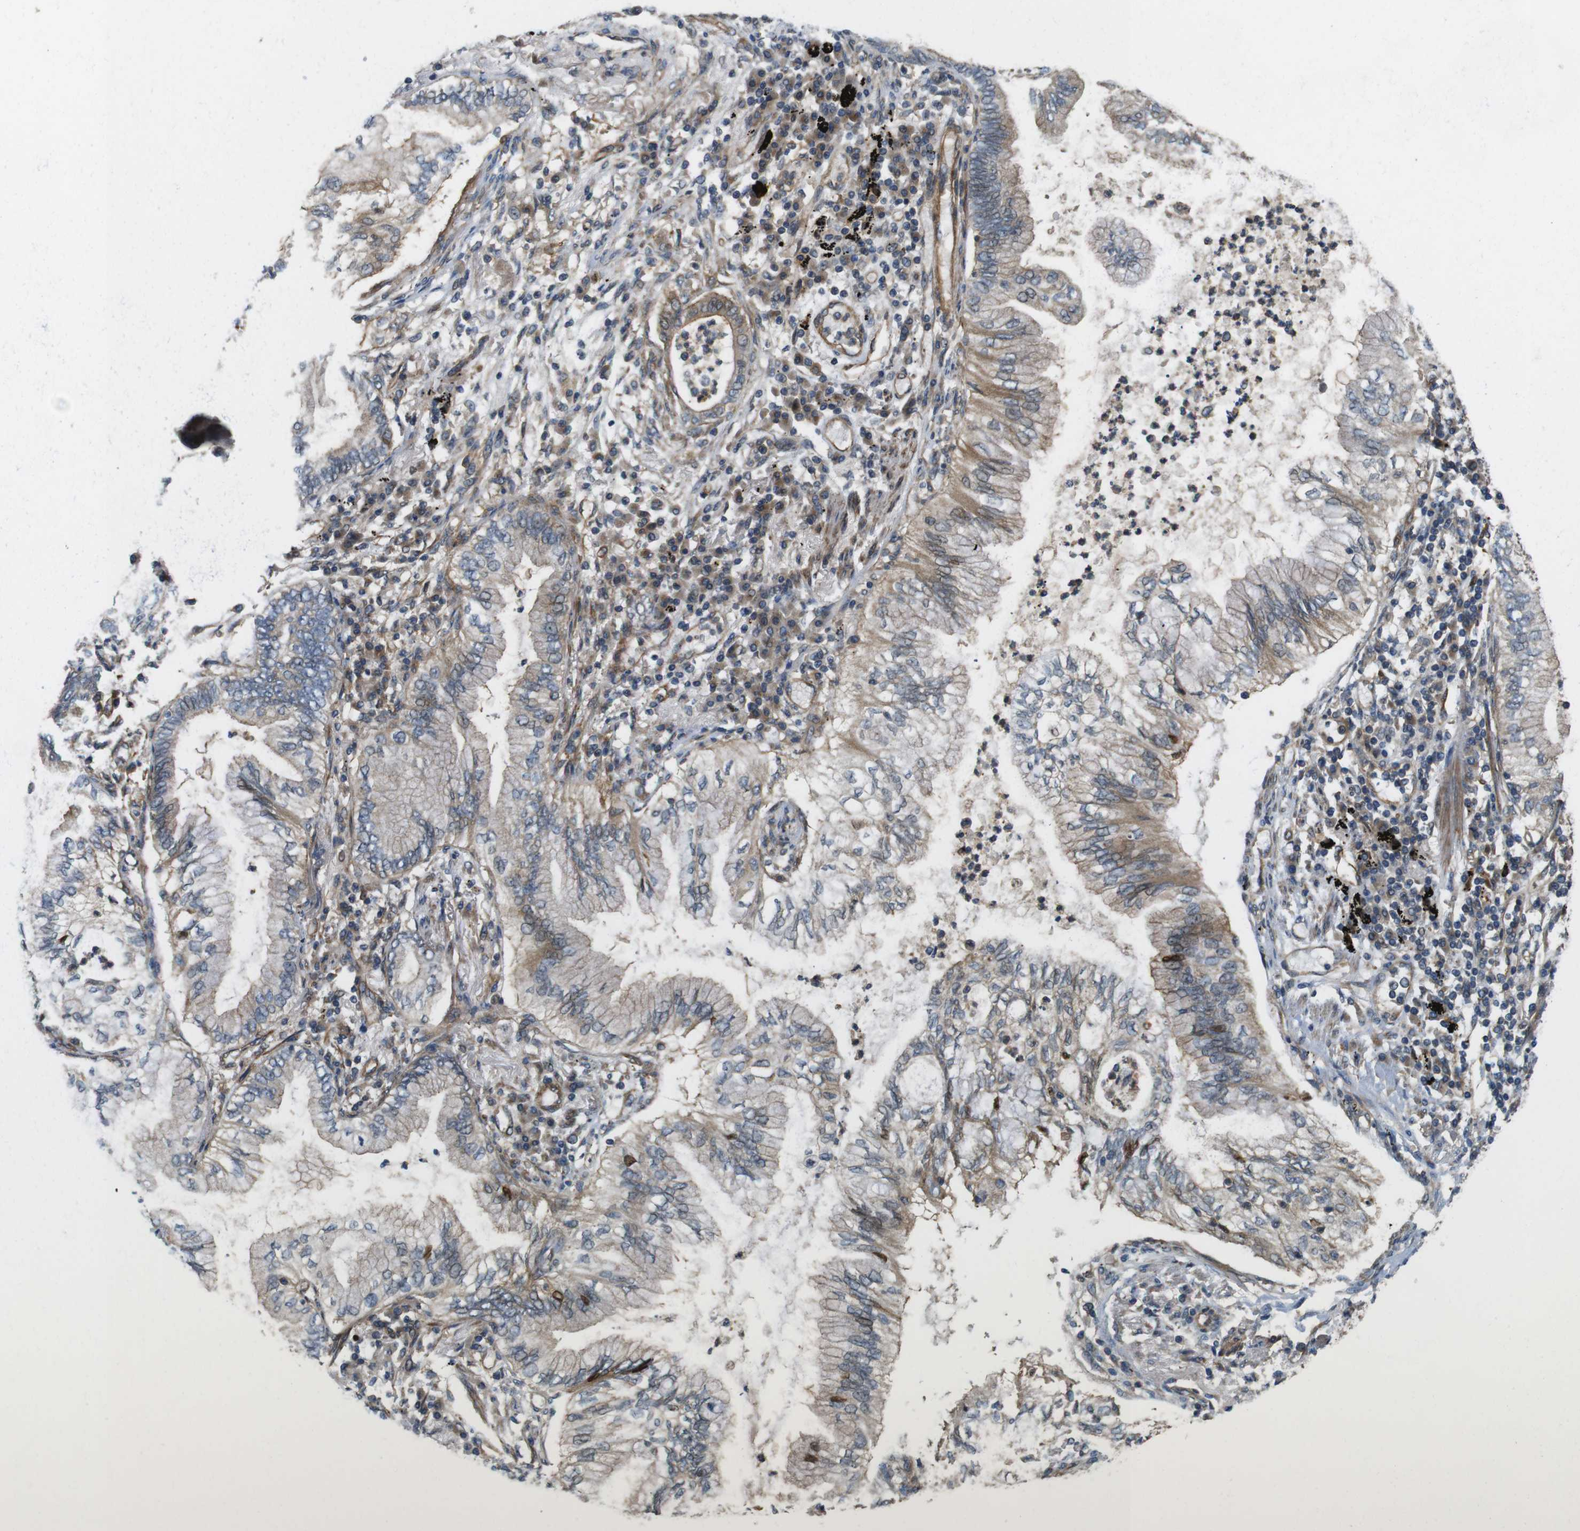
{"staining": {"intensity": "weak", "quantity": ">75%", "location": "cytoplasmic/membranous"}, "tissue": "lung cancer", "cell_type": "Tumor cells", "image_type": "cancer", "snomed": [{"axis": "morphology", "description": "Normal tissue, NOS"}, {"axis": "morphology", "description": "Adenocarcinoma, NOS"}, {"axis": "topography", "description": "Bronchus"}, {"axis": "topography", "description": "Lung"}], "caption": "Protein staining by immunohistochemistry (IHC) shows weak cytoplasmic/membranous expression in approximately >75% of tumor cells in adenocarcinoma (lung).", "gene": "TSC1", "patient": {"sex": "female", "age": 70}}